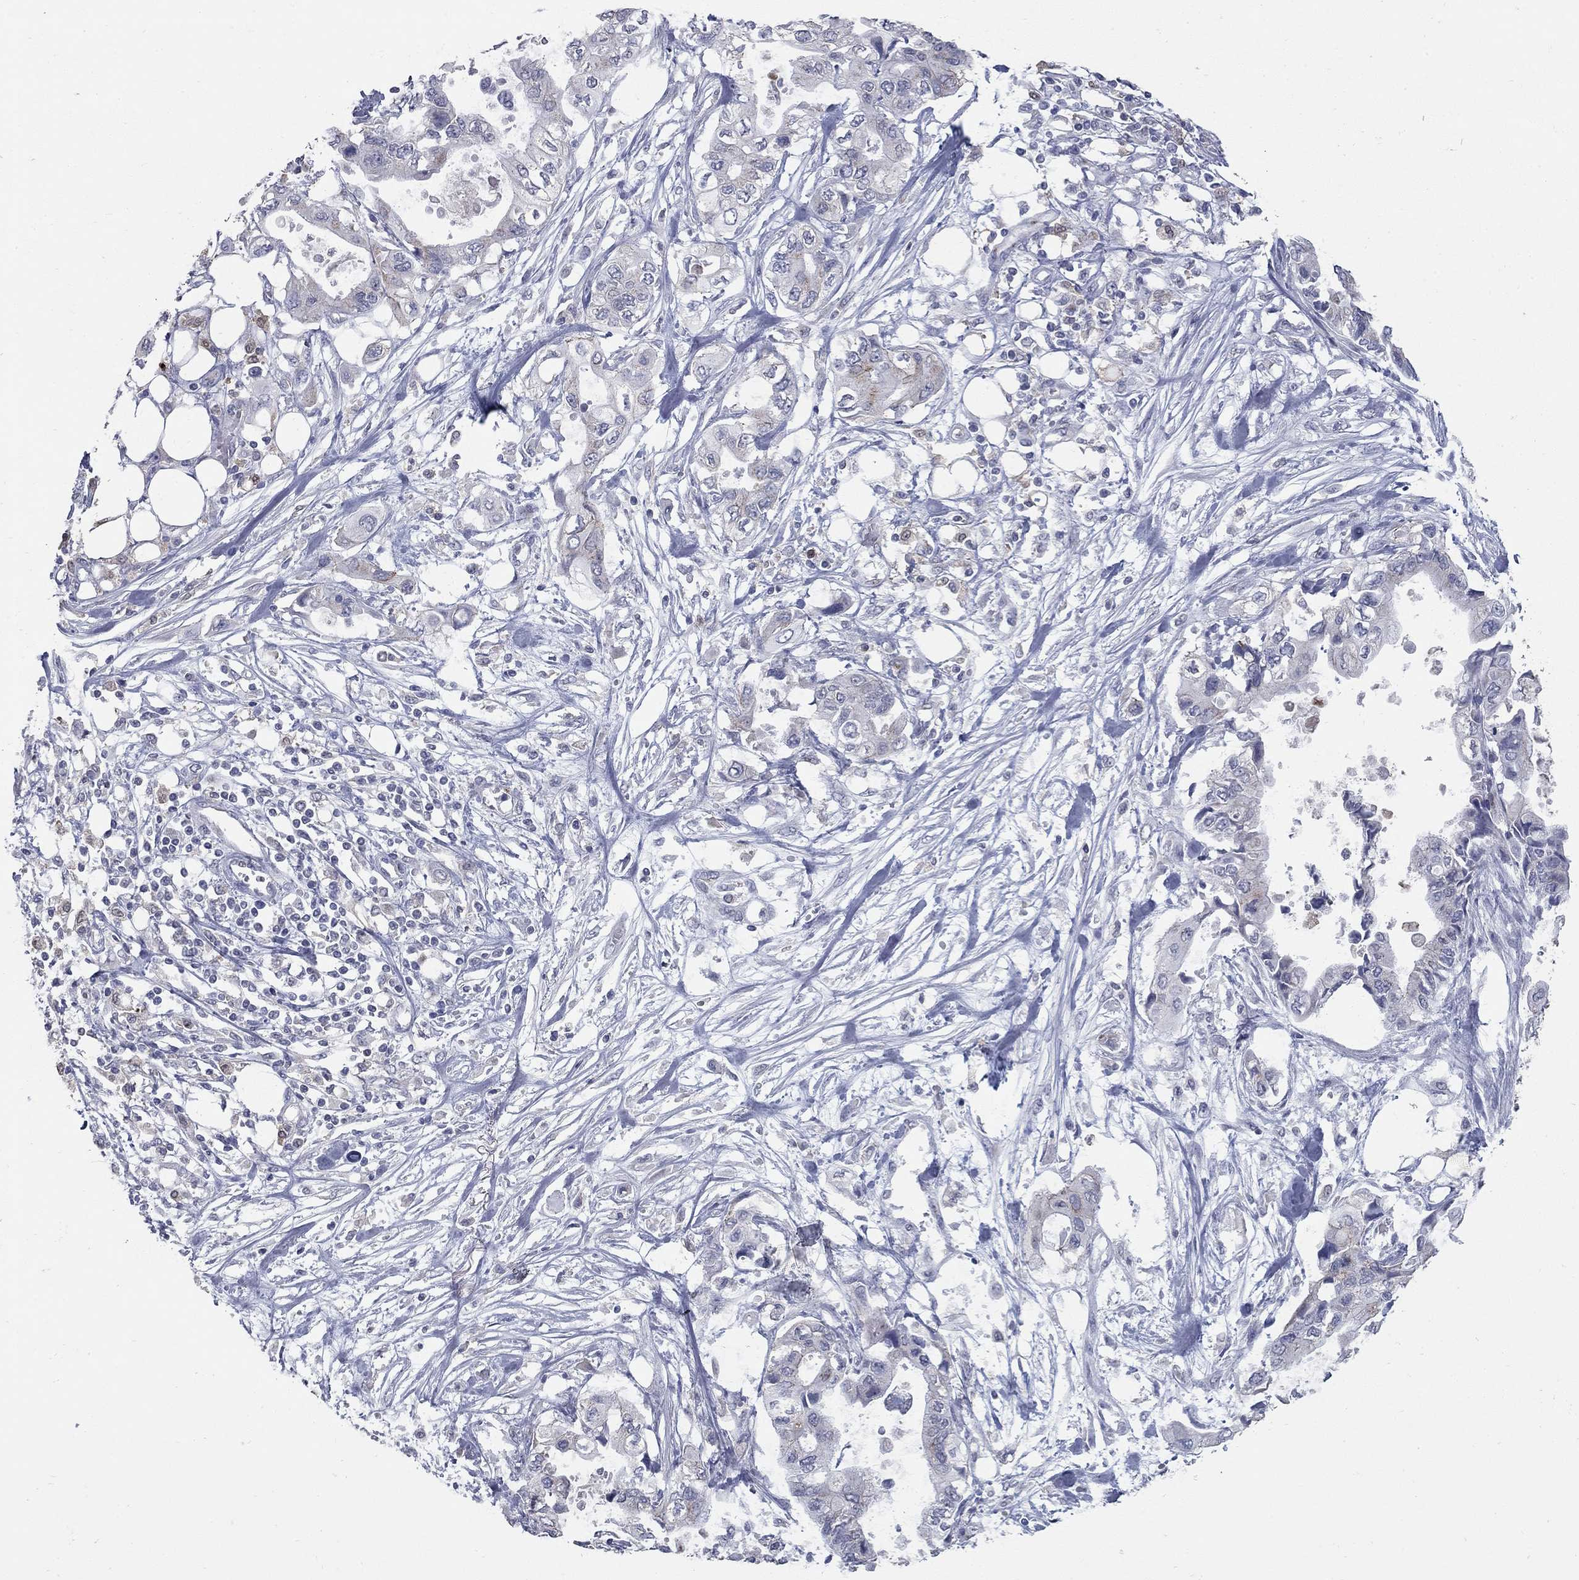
{"staining": {"intensity": "moderate", "quantity": "<25%", "location": "cytoplasmic/membranous"}, "tissue": "pancreatic cancer", "cell_type": "Tumor cells", "image_type": "cancer", "snomed": [{"axis": "morphology", "description": "Adenocarcinoma, NOS"}, {"axis": "topography", "description": "Pancreas"}], "caption": "Human adenocarcinoma (pancreatic) stained with a brown dye shows moderate cytoplasmic/membranous positive expression in about <25% of tumor cells.", "gene": "KIAA0319L", "patient": {"sex": "female", "age": 63}}